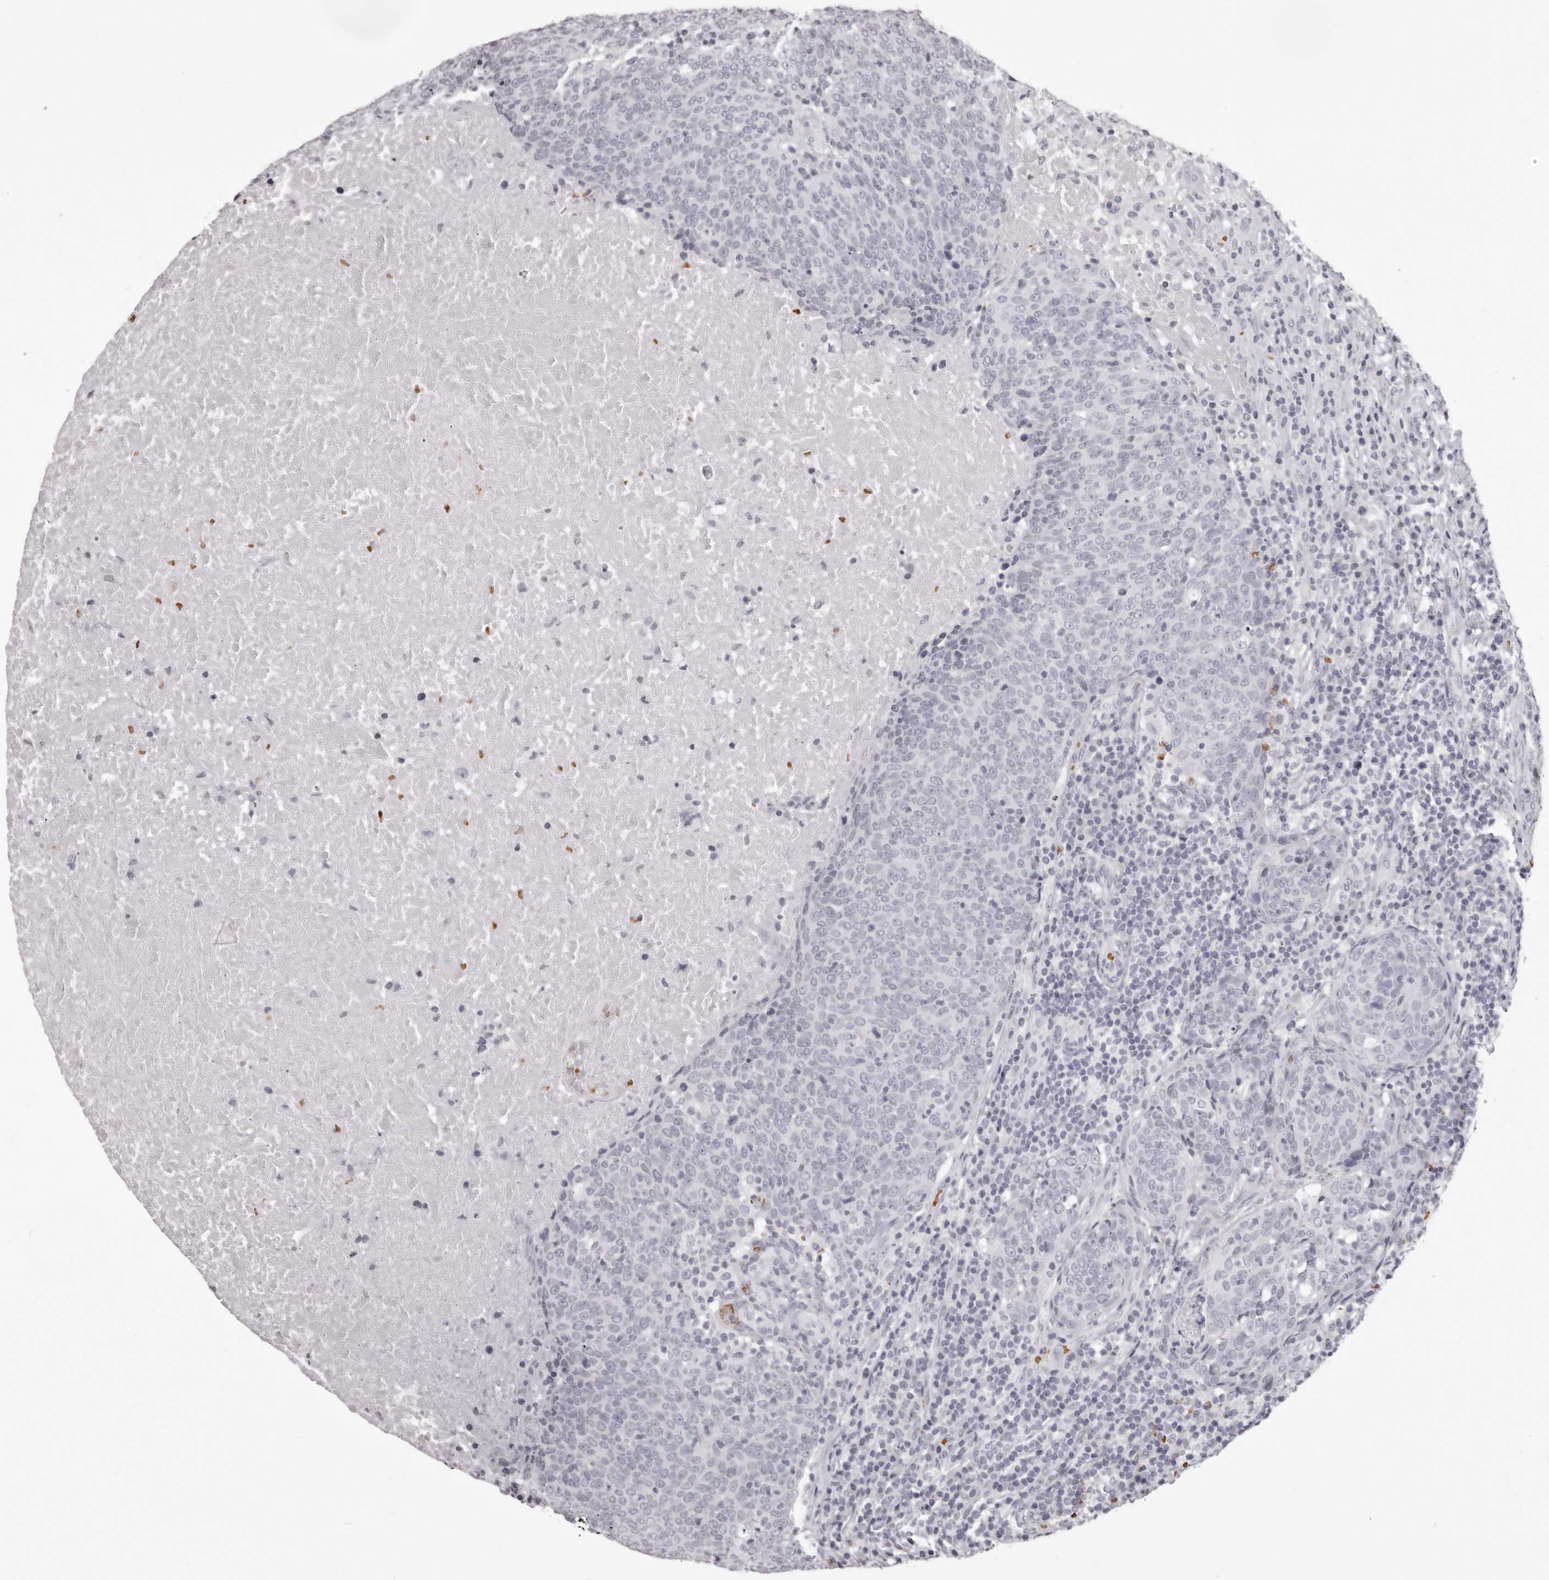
{"staining": {"intensity": "negative", "quantity": "none", "location": "none"}, "tissue": "head and neck cancer", "cell_type": "Tumor cells", "image_type": "cancer", "snomed": [{"axis": "morphology", "description": "Squamous cell carcinoma, NOS"}, {"axis": "morphology", "description": "Squamous cell carcinoma, metastatic, NOS"}, {"axis": "topography", "description": "Lymph node"}, {"axis": "topography", "description": "Head-Neck"}], "caption": "DAB immunohistochemical staining of head and neck squamous cell carcinoma exhibits no significant staining in tumor cells.", "gene": "C8orf74", "patient": {"sex": "male", "age": 62}}